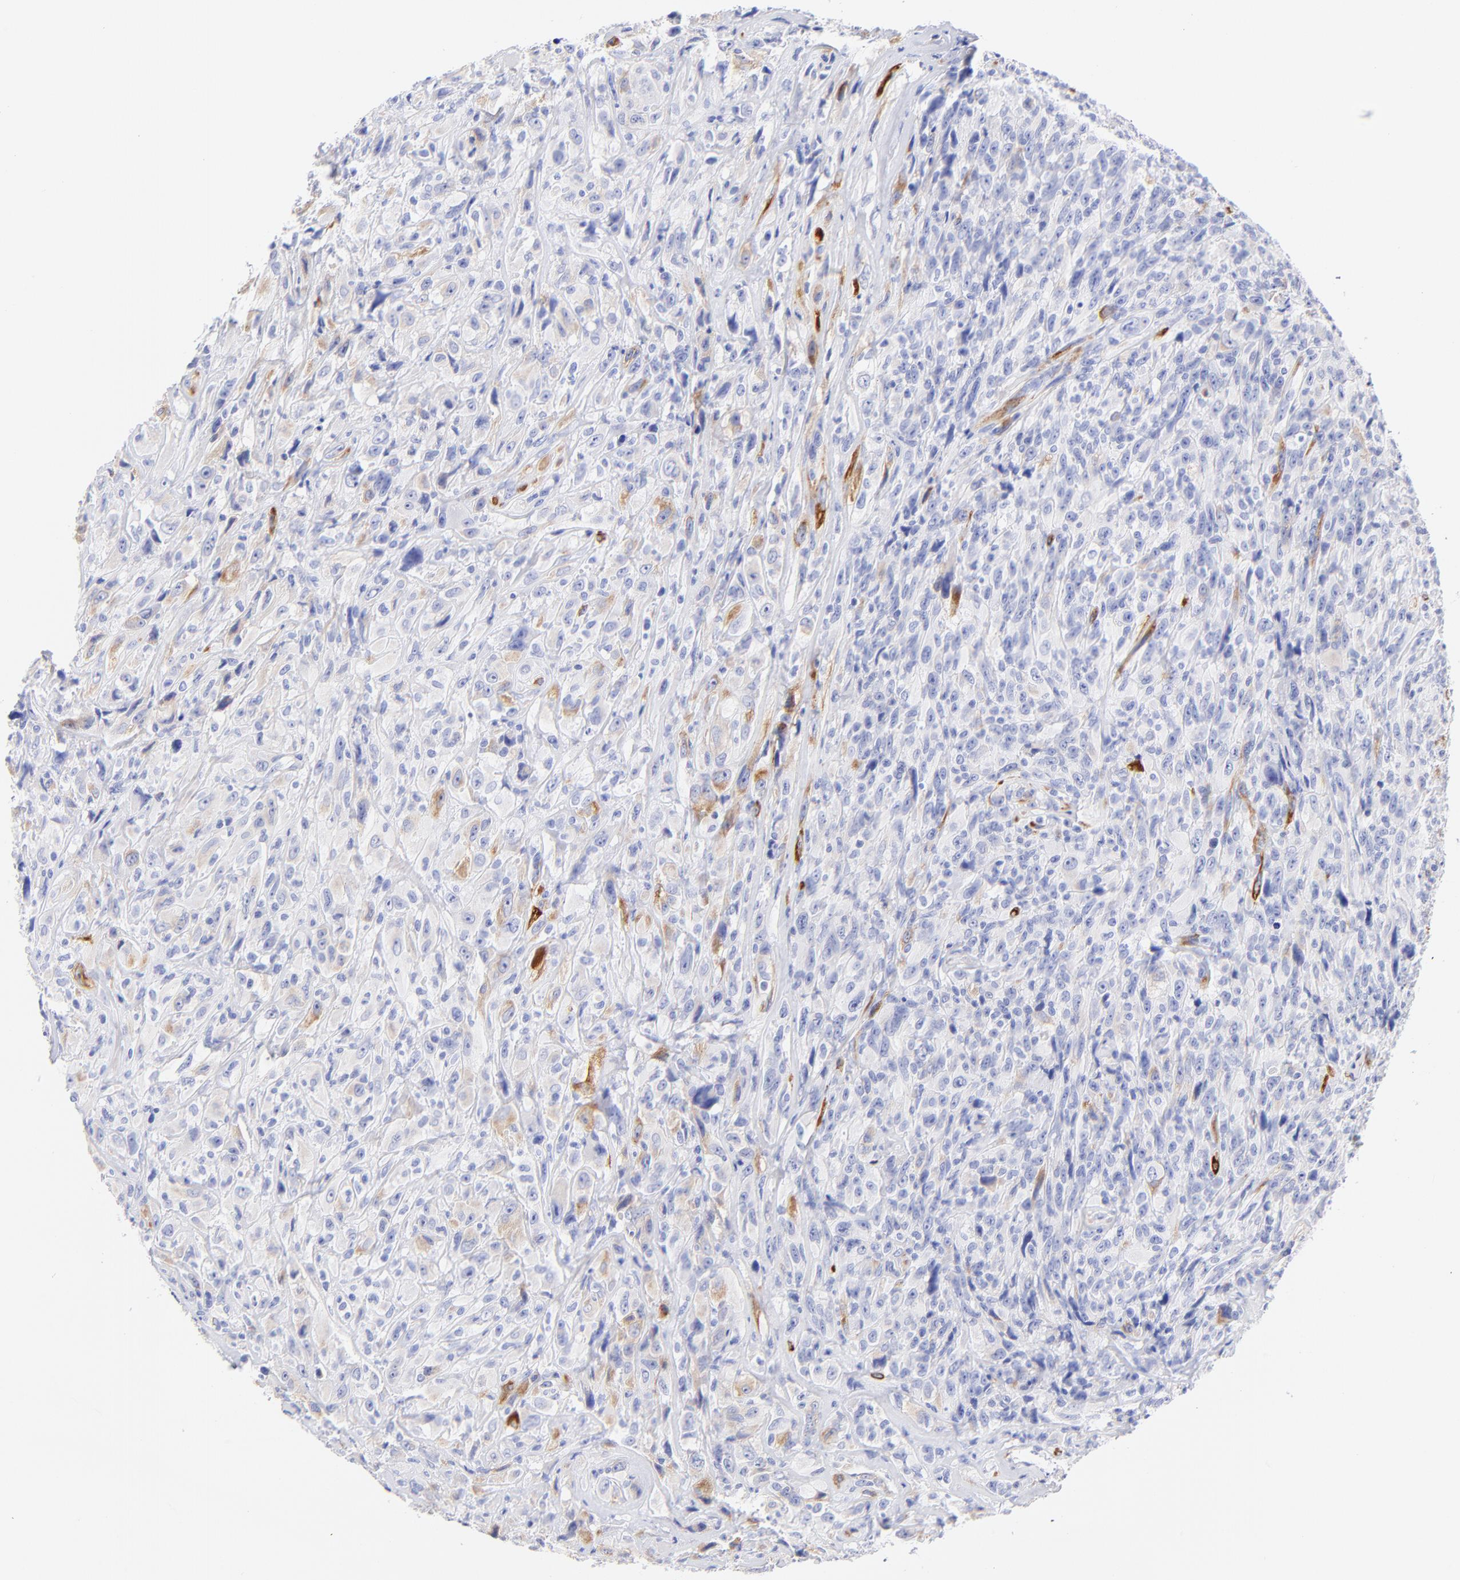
{"staining": {"intensity": "moderate", "quantity": "<25%", "location": "cytoplasmic/membranous"}, "tissue": "glioma", "cell_type": "Tumor cells", "image_type": "cancer", "snomed": [{"axis": "morphology", "description": "Glioma, malignant, High grade"}, {"axis": "topography", "description": "Brain"}], "caption": "Immunohistochemical staining of human high-grade glioma (malignant) shows moderate cytoplasmic/membranous protein staining in approximately <25% of tumor cells. Using DAB (brown) and hematoxylin (blue) stains, captured at high magnification using brightfield microscopy.", "gene": "C1QTNF6", "patient": {"sex": "male", "age": 48}}